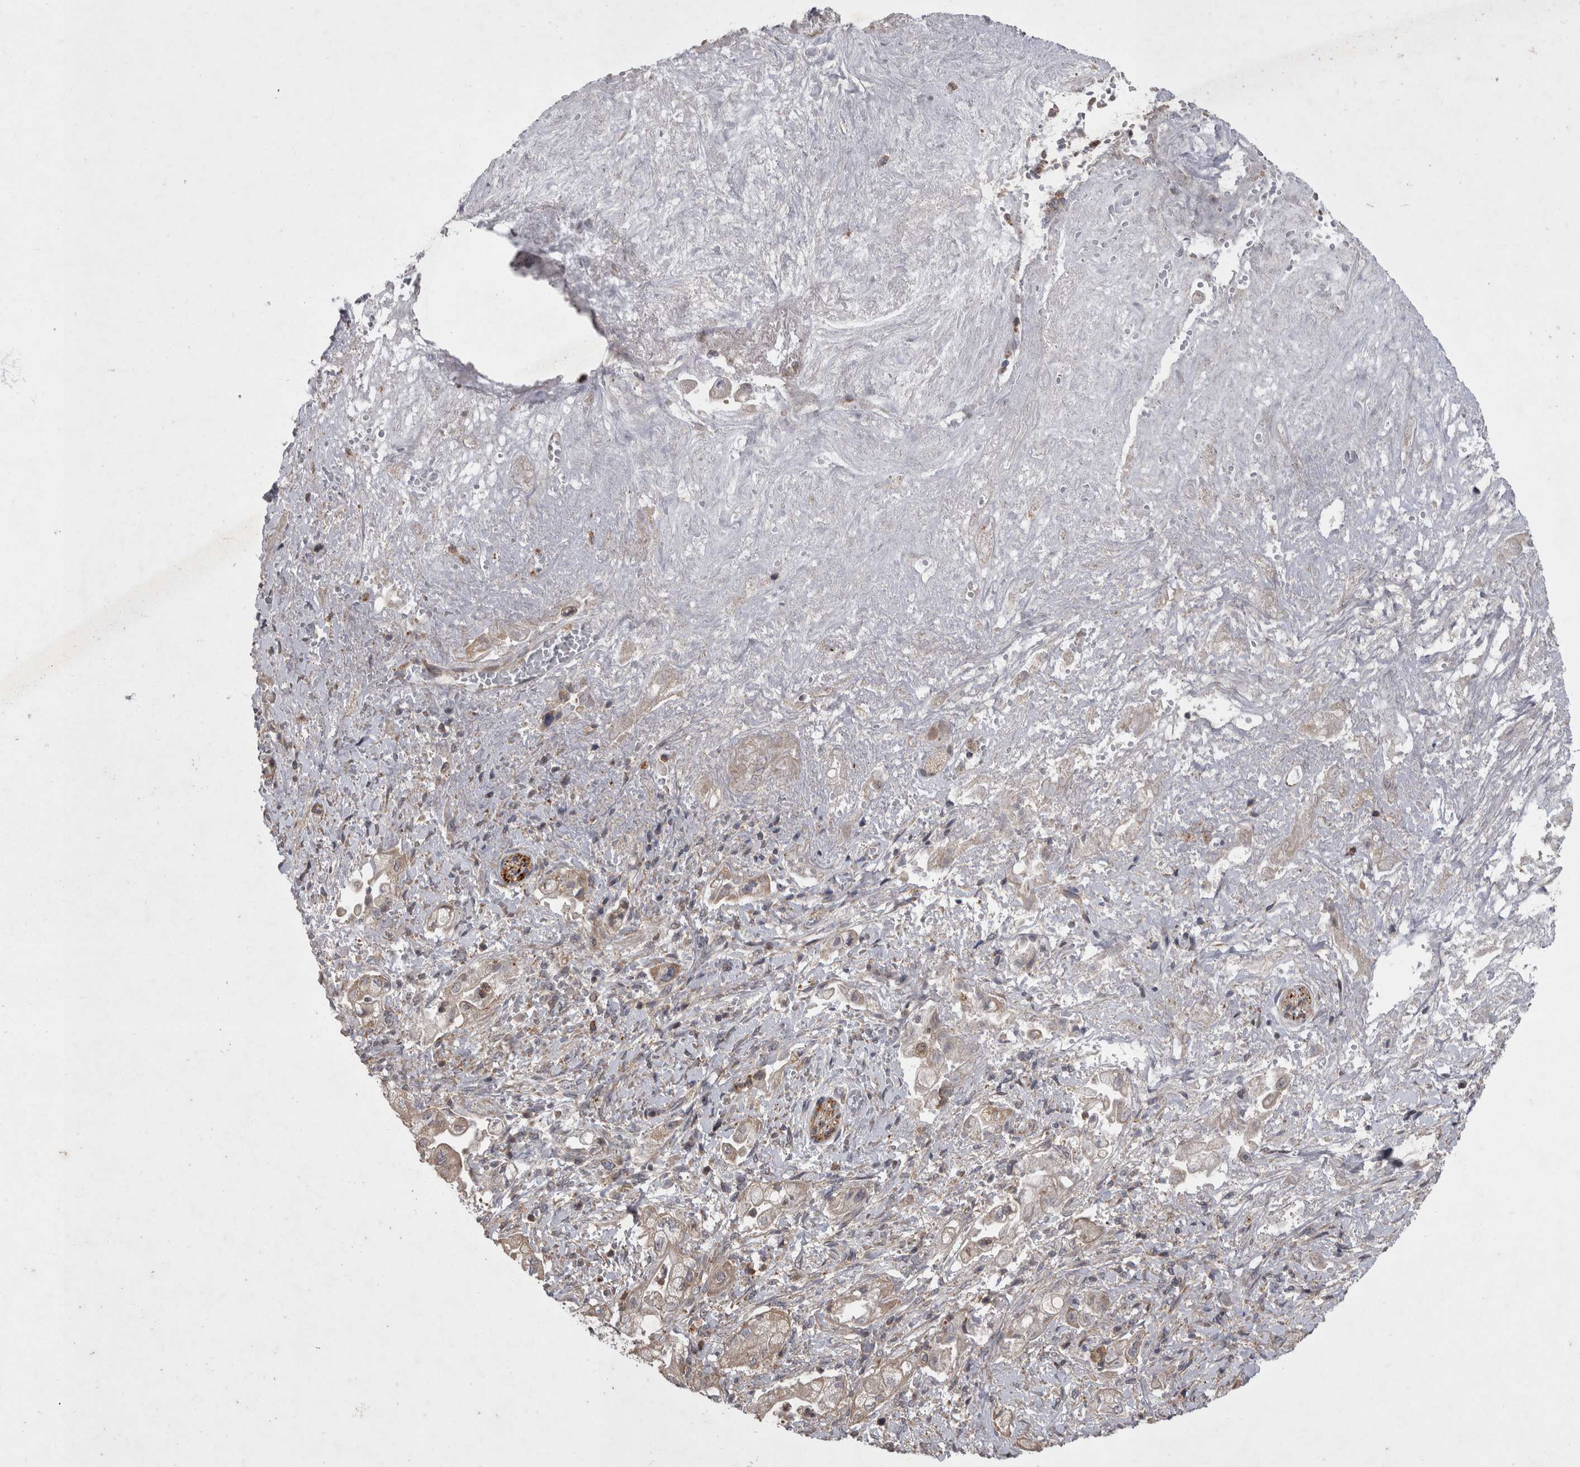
{"staining": {"intensity": "weak", "quantity": "25%-75%", "location": "cytoplasmic/membranous"}, "tissue": "pancreatic cancer", "cell_type": "Tumor cells", "image_type": "cancer", "snomed": [{"axis": "morphology", "description": "Adenocarcinoma, NOS"}, {"axis": "topography", "description": "Pancreas"}], "caption": "Pancreatic cancer (adenocarcinoma) stained with DAB immunohistochemistry reveals low levels of weak cytoplasmic/membranous positivity in about 25%-75% of tumor cells. (DAB (3,3'-diaminobenzidine) = brown stain, brightfield microscopy at high magnification).", "gene": "TSPOAP1", "patient": {"sex": "male", "age": 58}}